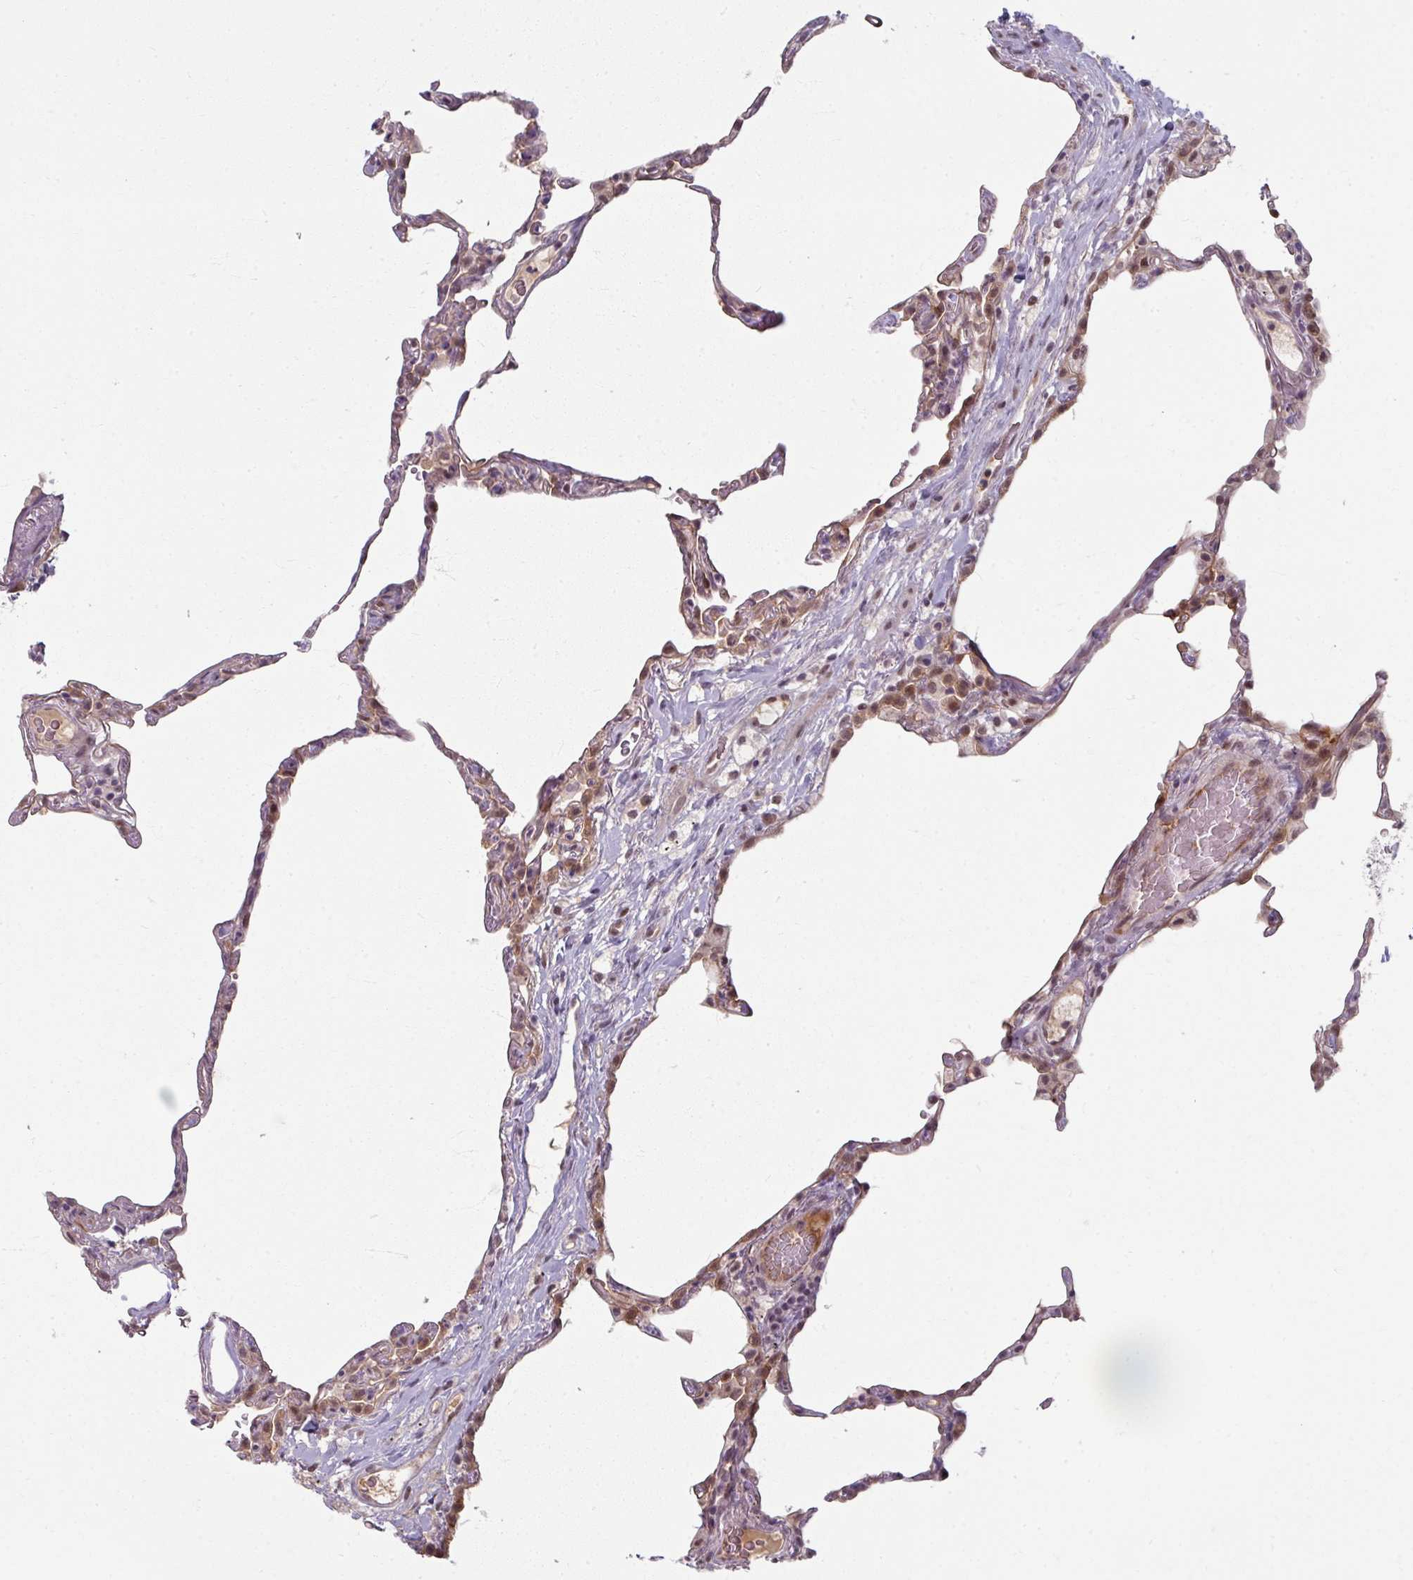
{"staining": {"intensity": "moderate", "quantity": "<25%", "location": "cytoplasmic/membranous,nuclear"}, "tissue": "lung", "cell_type": "Alveolar cells", "image_type": "normal", "snomed": [{"axis": "morphology", "description": "Normal tissue, NOS"}, {"axis": "topography", "description": "Lung"}], "caption": "IHC micrograph of unremarkable lung: human lung stained using immunohistochemistry (IHC) demonstrates low levels of moderate protein expression localized specifically in the cytoplasmic/membranous,nuclear of alveolar cells, appearing as a cytoplasmic/membranous,nuclear brown color.", "gene": "KLC3", "patient": {"sex": "female", "age": 57}}